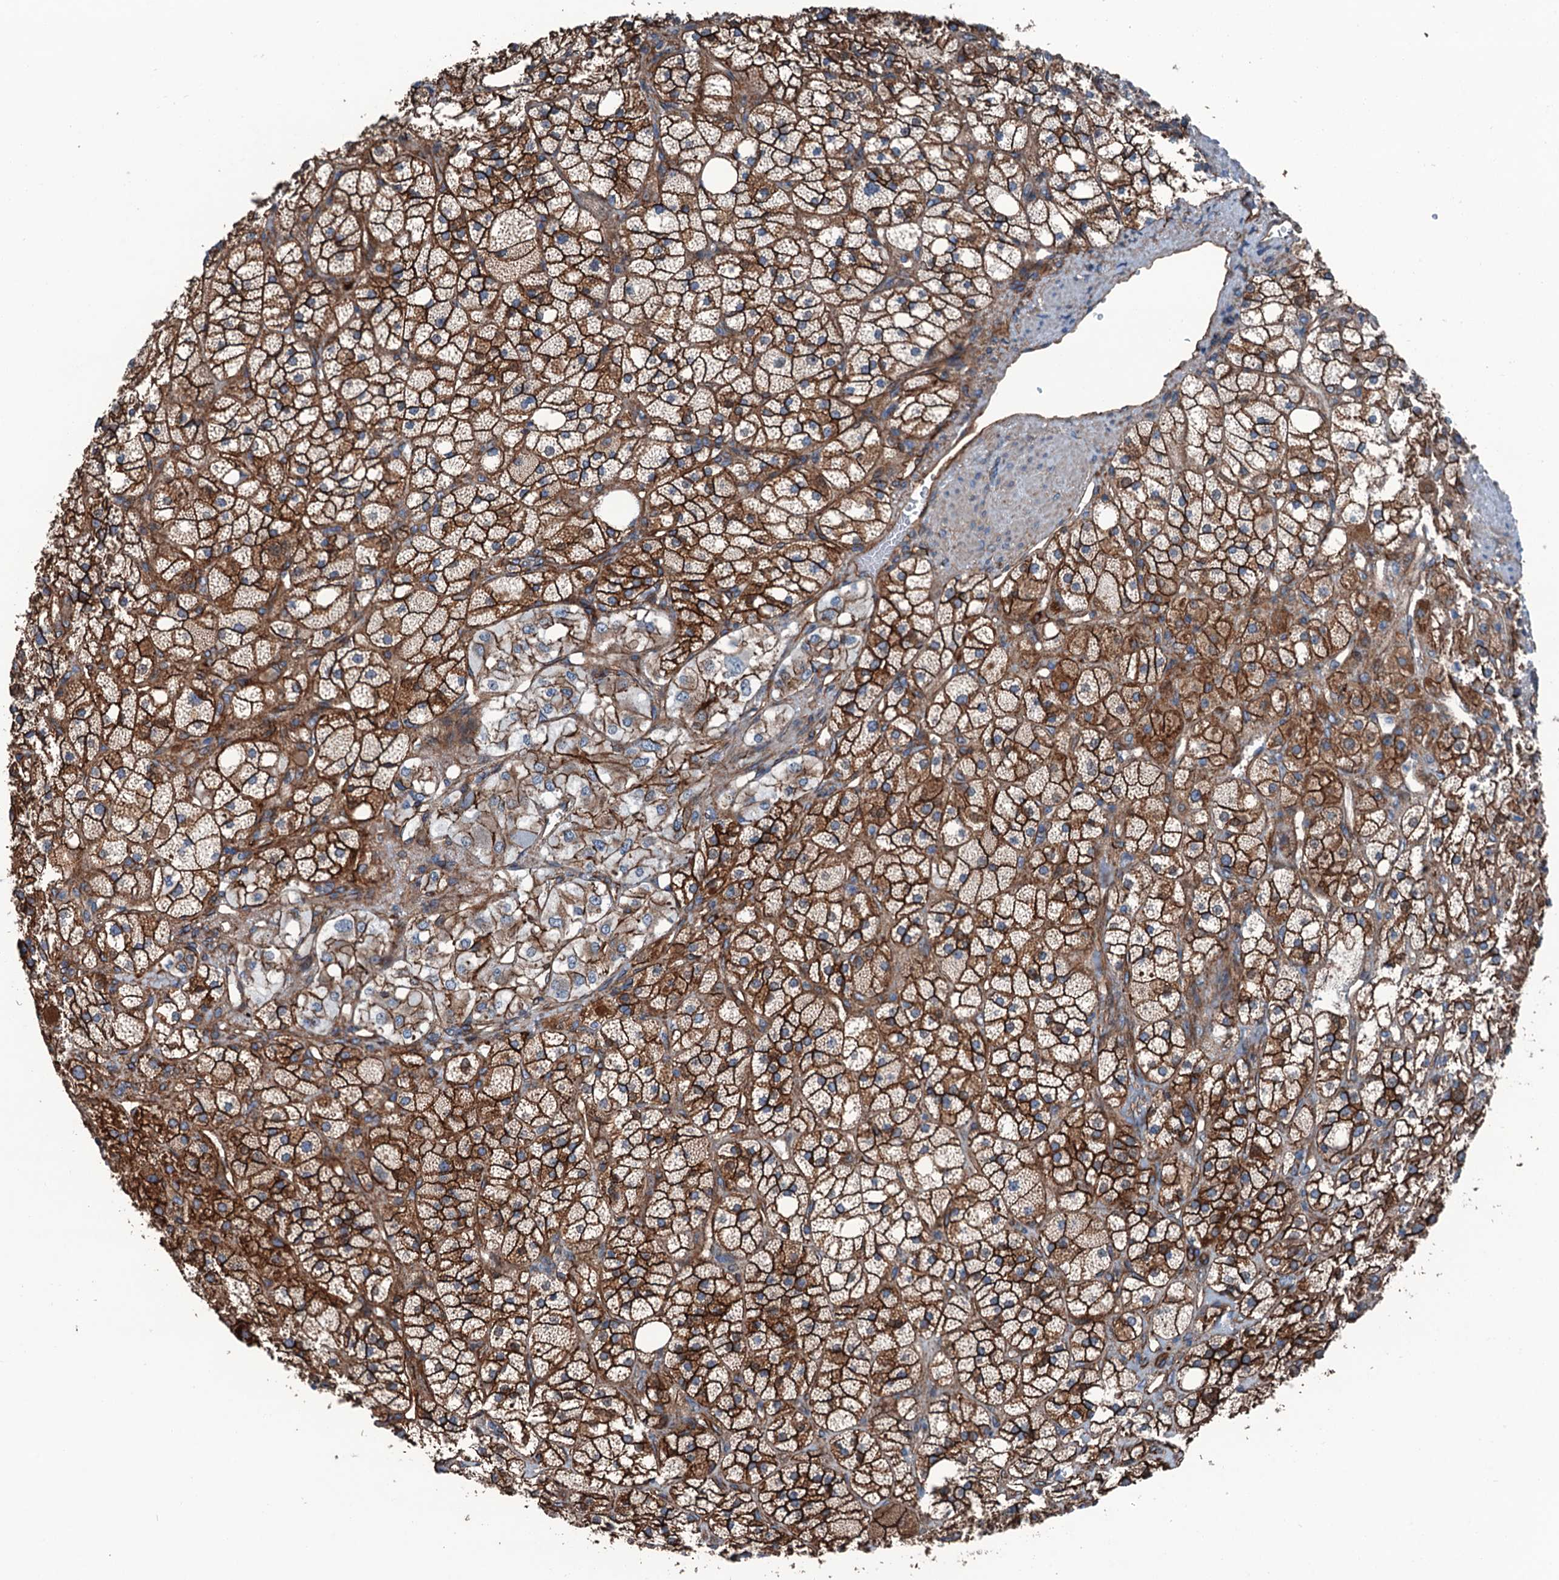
{"staining": {"intensity": "strong", "quantity": ">75%", "location": "cytoplasmic/membranous"}, "tissue": "adrenal gland", "cell_type": "Glandular cells", "image_type": "normal", "snomed": [{"axis": "morphology", "description": "Normal tissue, NOS"}, {"axis": "topography", "description": "Adrenal gland"}], "caption": "Strong cytoplasmic/membranous protein staining is identified in approximately >75% of glandular cells in adrenal gland. Nuclei are stained in blue.", "gene": "NMRAL1", "patient": {"sex": "male", "age": 61}}